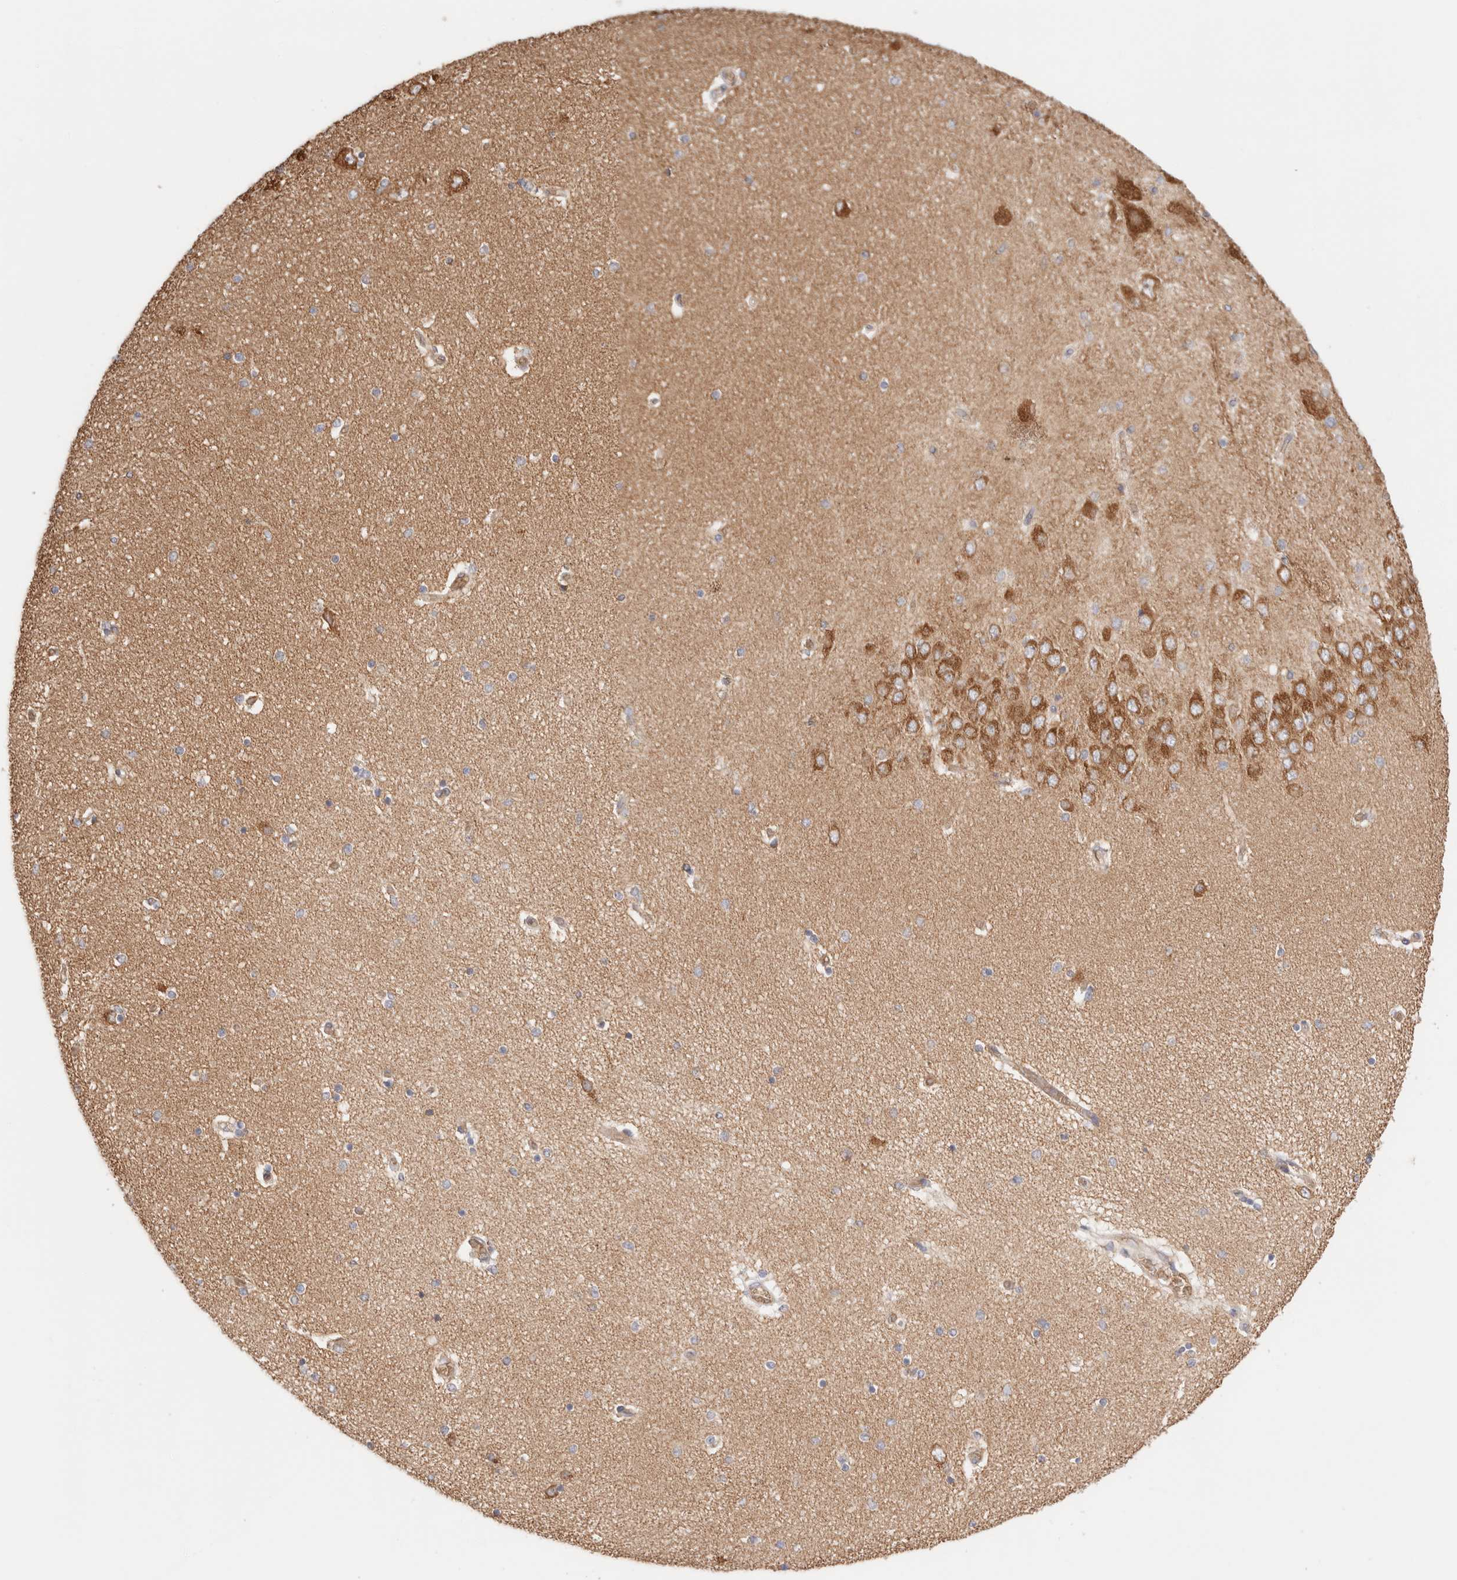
{"staining": {"intensity": "weak", "quantity": "<25%", "location": "cytoplasmic/membranous"}, "tissue": "hippocampus", "cell_type": "Glial cells", "image_type": "normal", "snomed": [{"axis": "morphology", "description": "Normal tissue, NOS"}, {"axis": "topography", "description": "Hippocampus"}], "caption": "A high-resolution image shows immunohistochemistry (IHC) staining of normal hippocampus, which shows no significant expression in glial cells.", "gene": "UTS2B", "patient": {"sex": "female", "age": 54}}